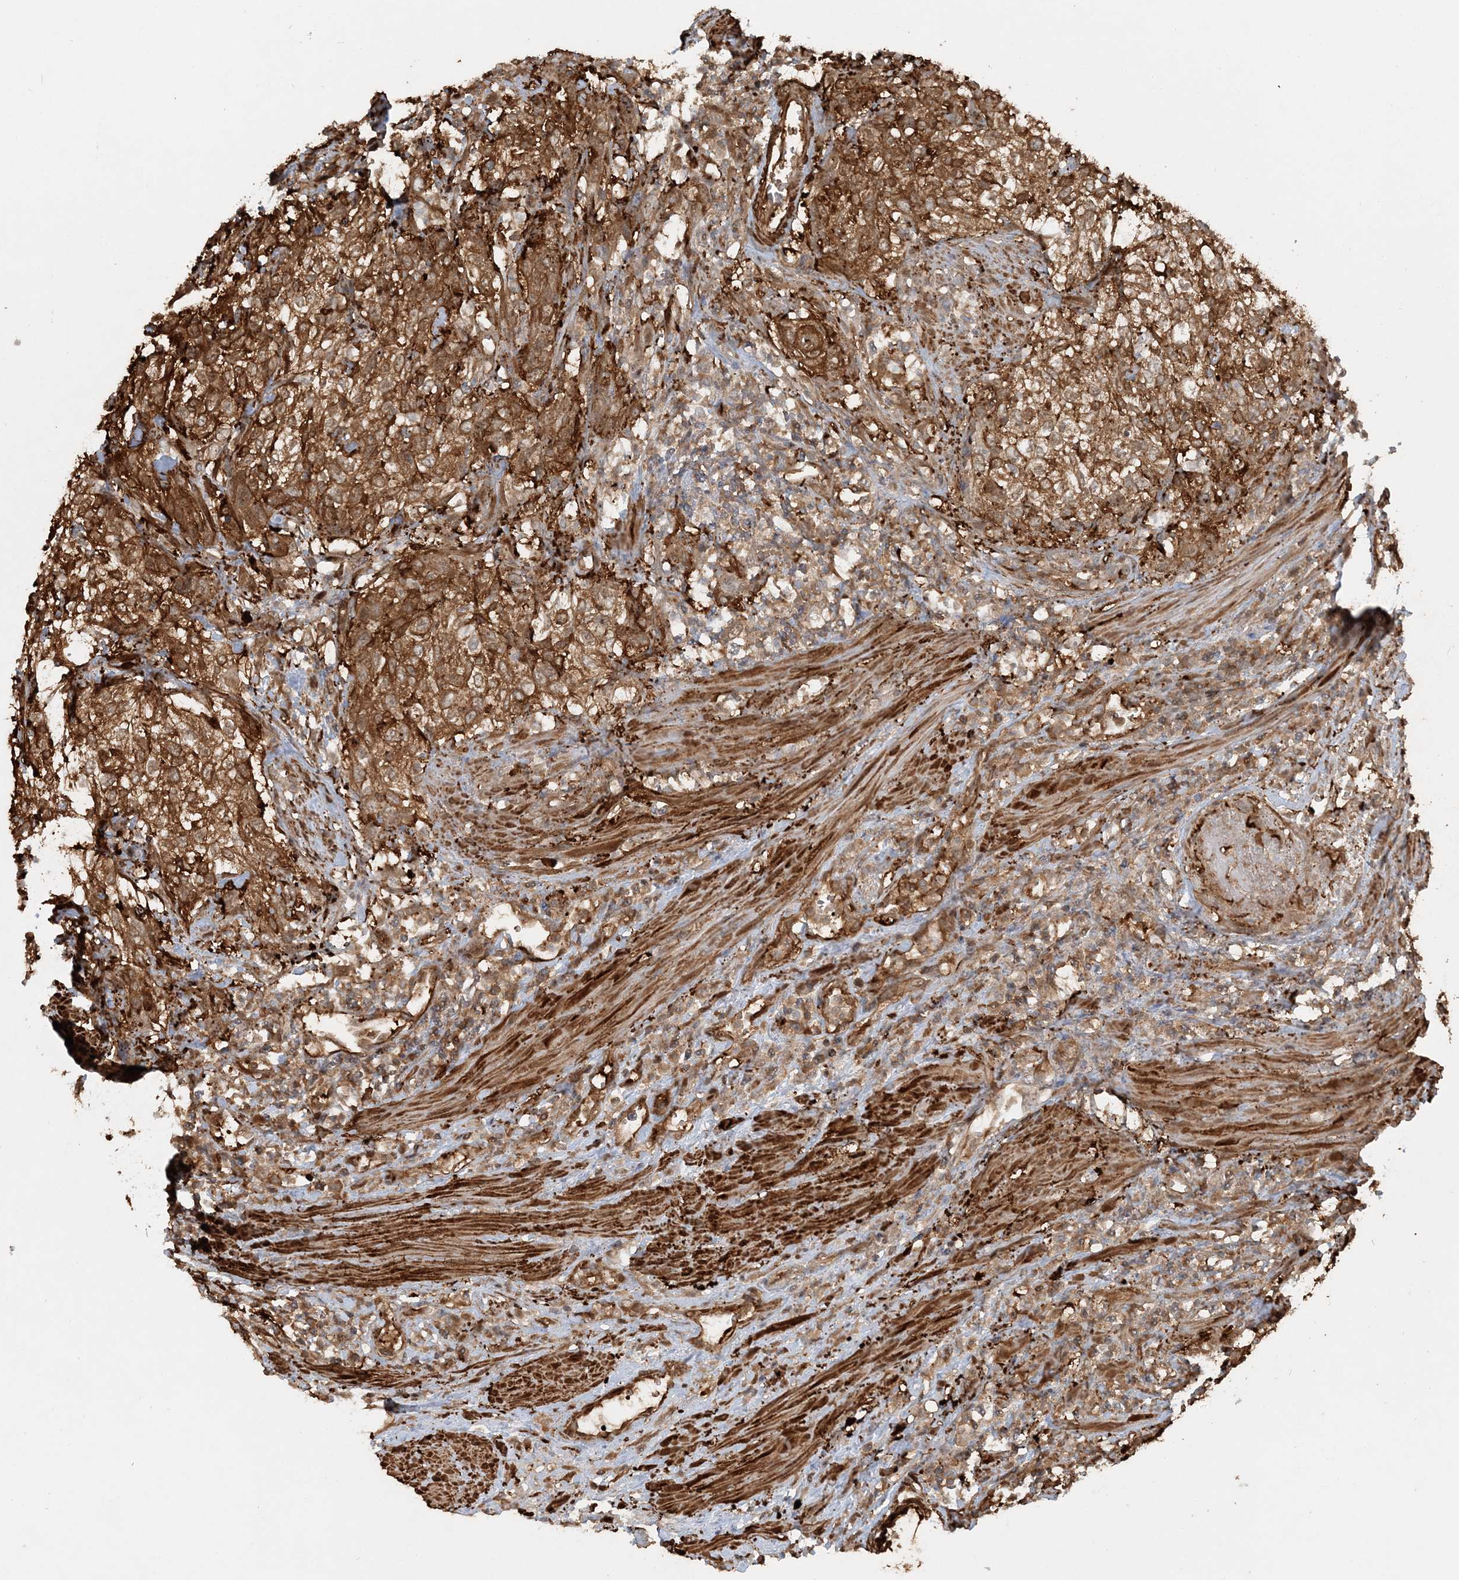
{"staining": {"intensity": "strong", "quantity": ">75%", "location": "cytoplasmic/membranous"}, "tissue": "urothelial cancer", "cell_type": "Tumor cells", "image_type": "cancer", "snomed": [{"axis": "morphology", "description": "Urothelial carcinoma, High grade"}, {"axis": "topography", "description": "Urinary bladder"}], "caption": "Immunohistochemical staining of high-grade urothelial carcinoma reveals high levels of strong cytoplasmic/membranous expression in approximately >75% of tumor cells.", "gene": "DSTN", "patient": {"sex": "male", "age": 35}}